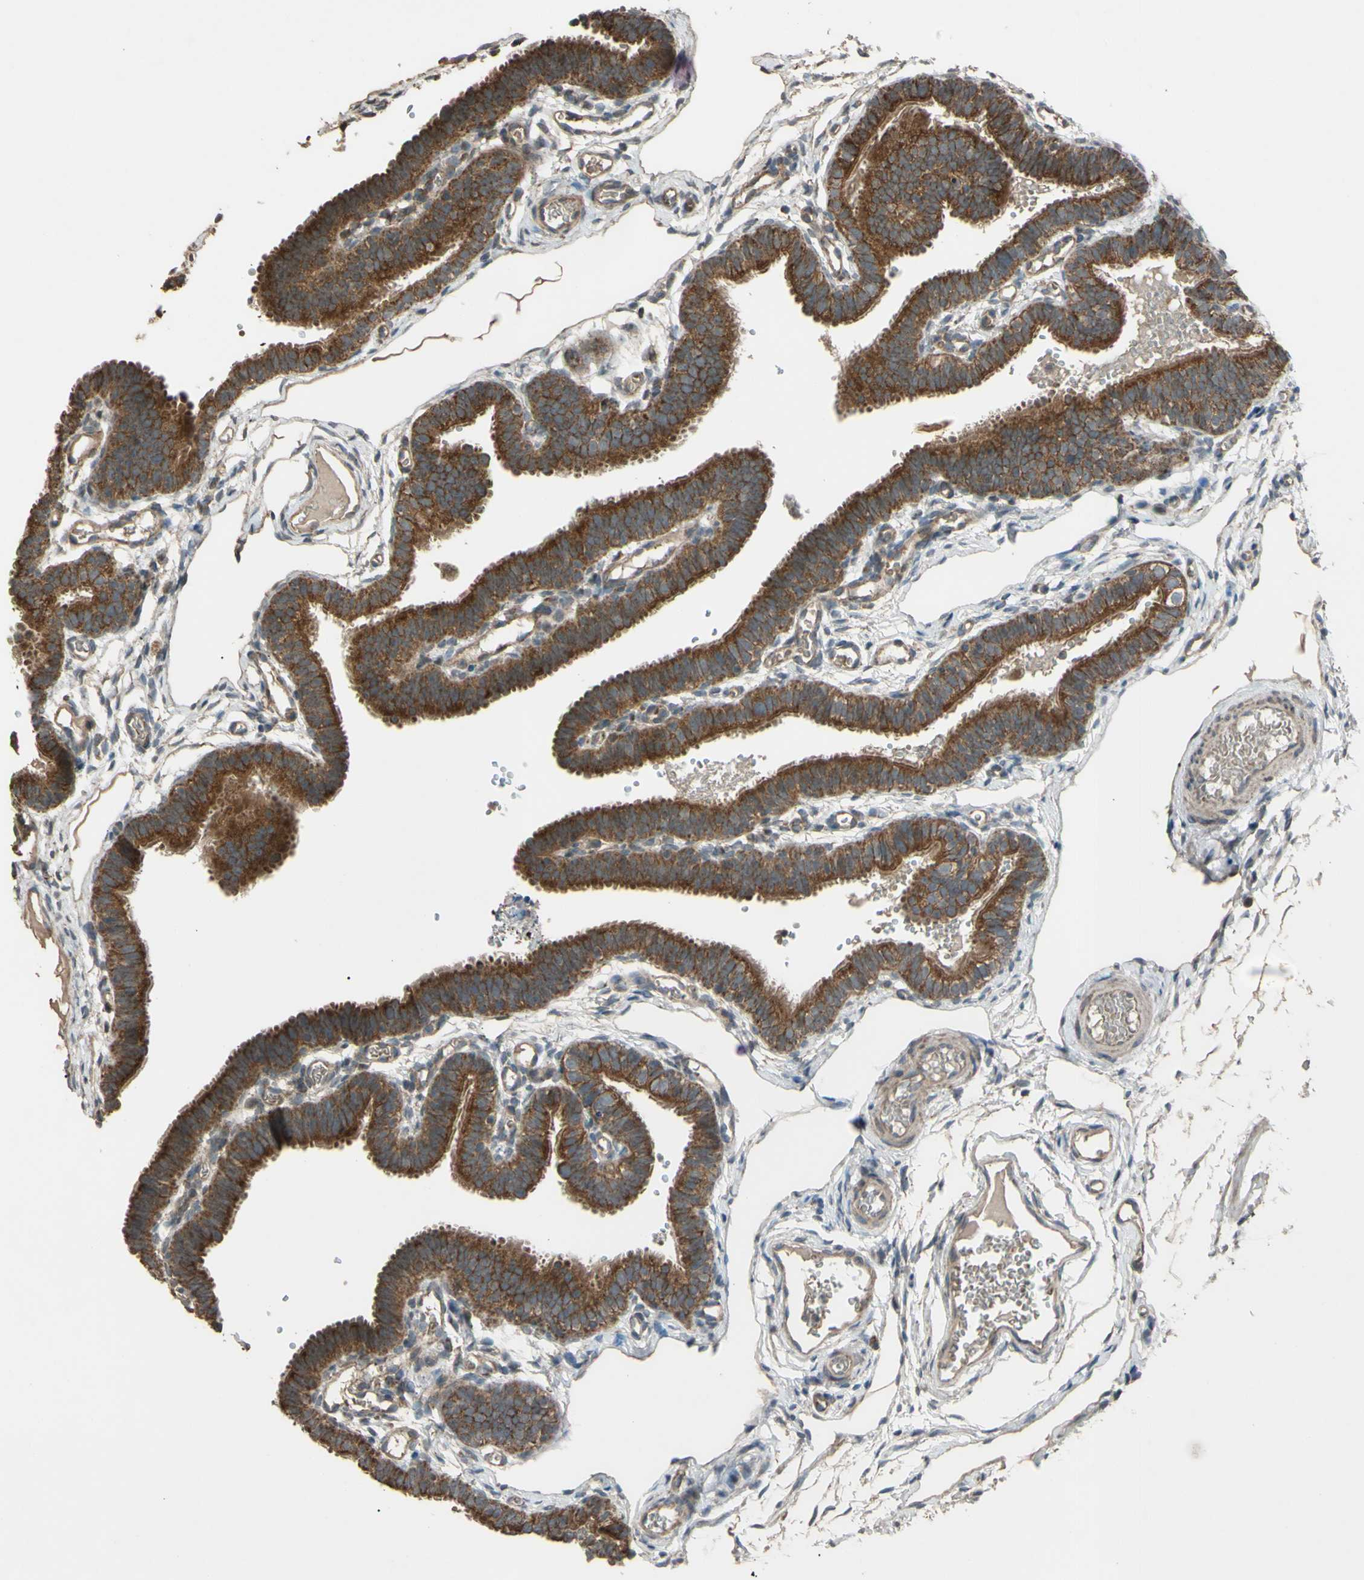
{"staining": {"intensity": "moderate", "quantity": ">75%", "location": "cytoplasmic/membranous"}, "tissue": "fallopian tube", "cell_type": "Glandular cells", "image_type": "normal", "snomed": [{"axis": "morphology", "description": "Normal tissue, NOS"}, {"axis": "topography", "description": "Fallopian tube"}, {"axis": "topography", "description": "Placenta"}], "caption": "Immunohistochemical staining of normal human fallopian tube displays >75% levels of moderate cytoplasmic/membranous protein expression in about >75% of glandular cells.", "gene": "ACOT8", "patient": {"sex": "female", "age": 34}}